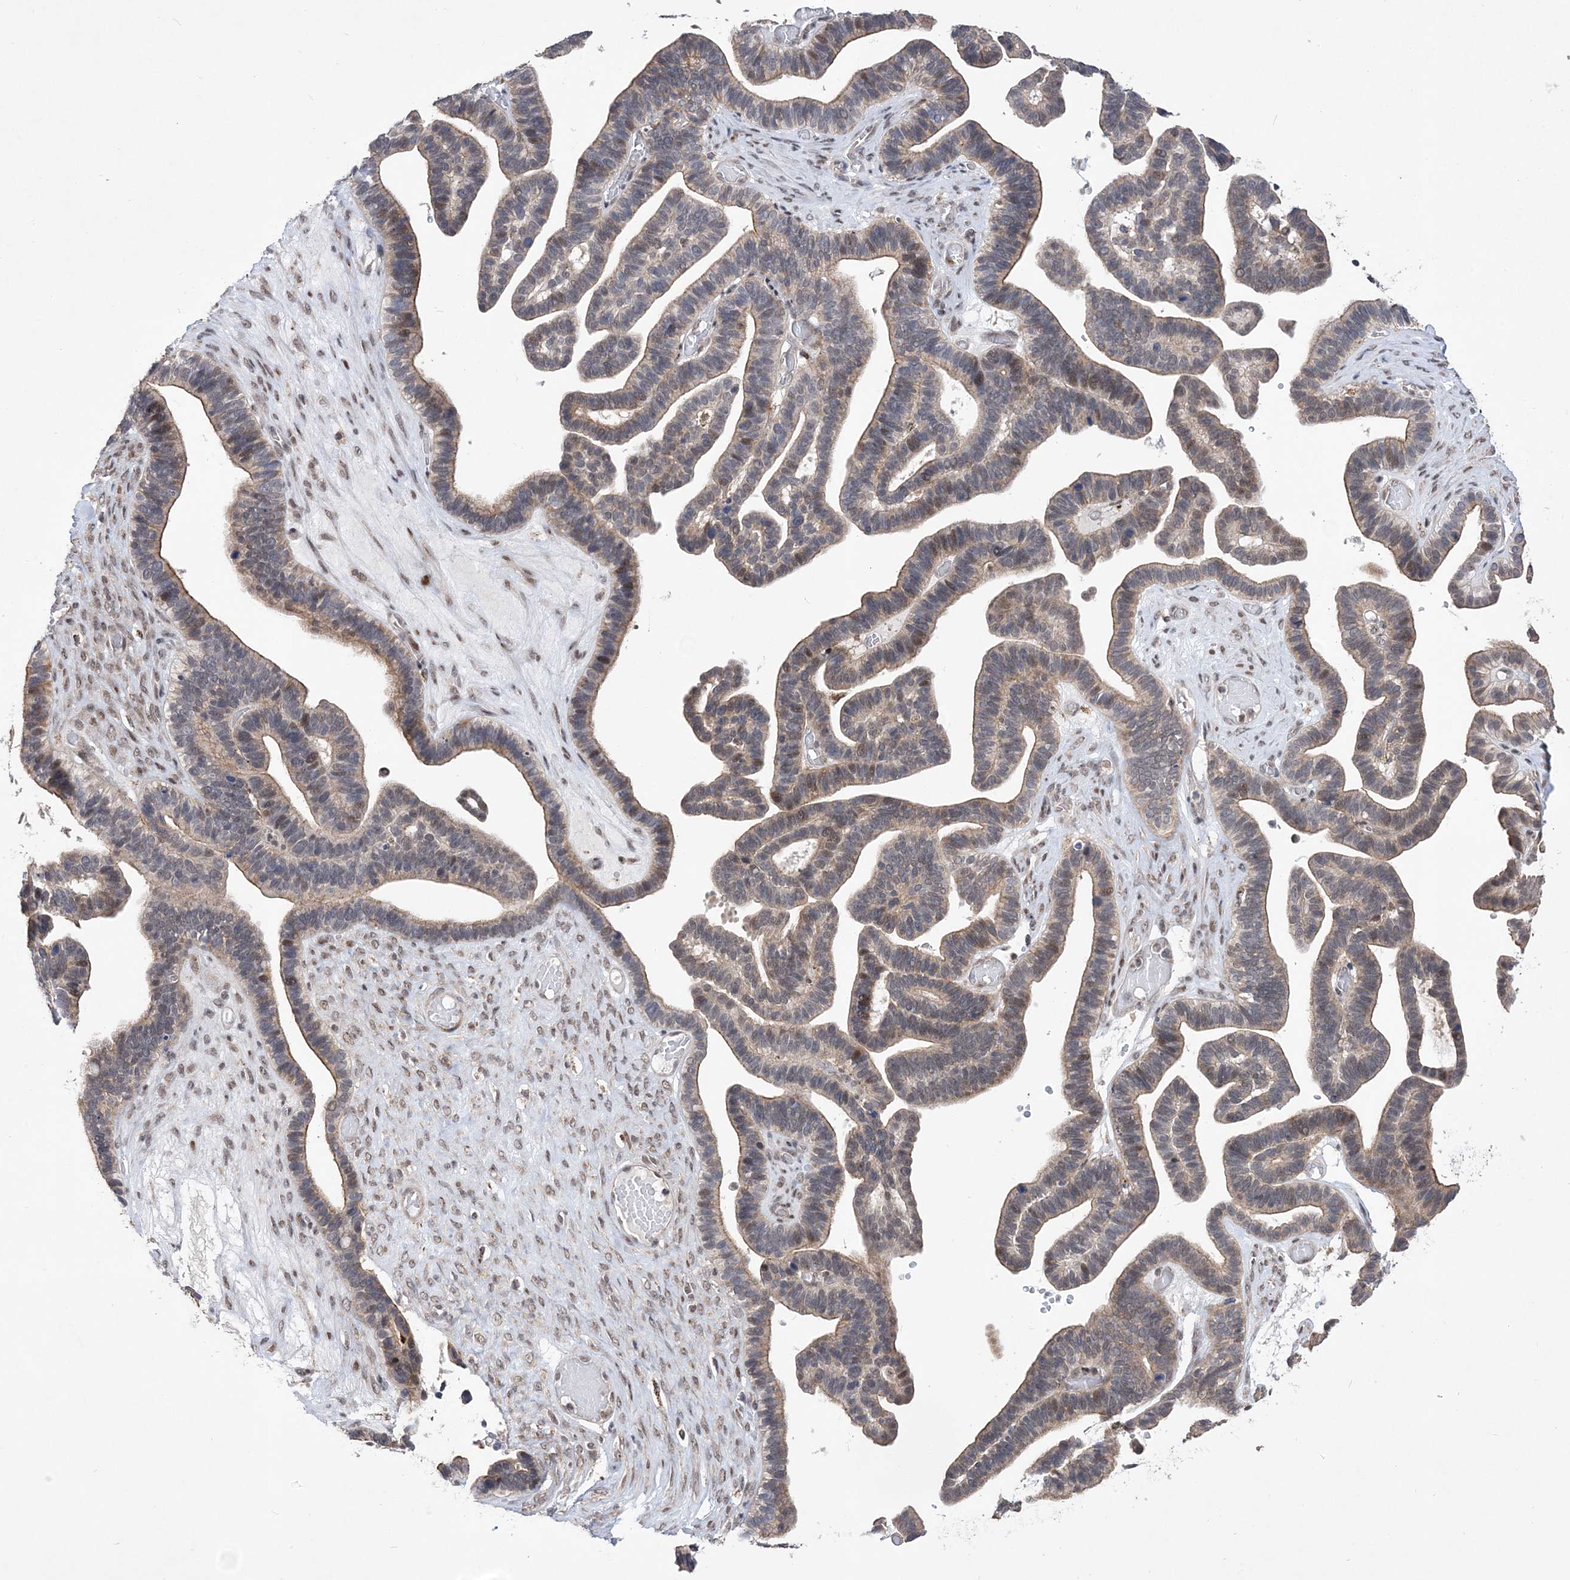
{"staining": {"intensity": "weak", "quantity": ">75%", "location": "cytoplasmic/membranous,nuclear"}, "tissue": "ovarian cancer", "cell_type": "Tumor cells", "image_type": "cancer", "snomed": [{"axis": "morphology", "description": "Cystadenocarcinoma, serous, NOS"}, {"axis": "topography", "description": "Ovary"}], "caption": "Serous cystadenocarcinoma (ovarian) stained with DAB immunohistochemistry (IHC) demonstrates low levels of weak cytoplasmic/membranous and nuclear staining in approximately >75% of tumor cells.", "gene": "BOD1L1", "patient": {"sex": "female", "age": 56}}